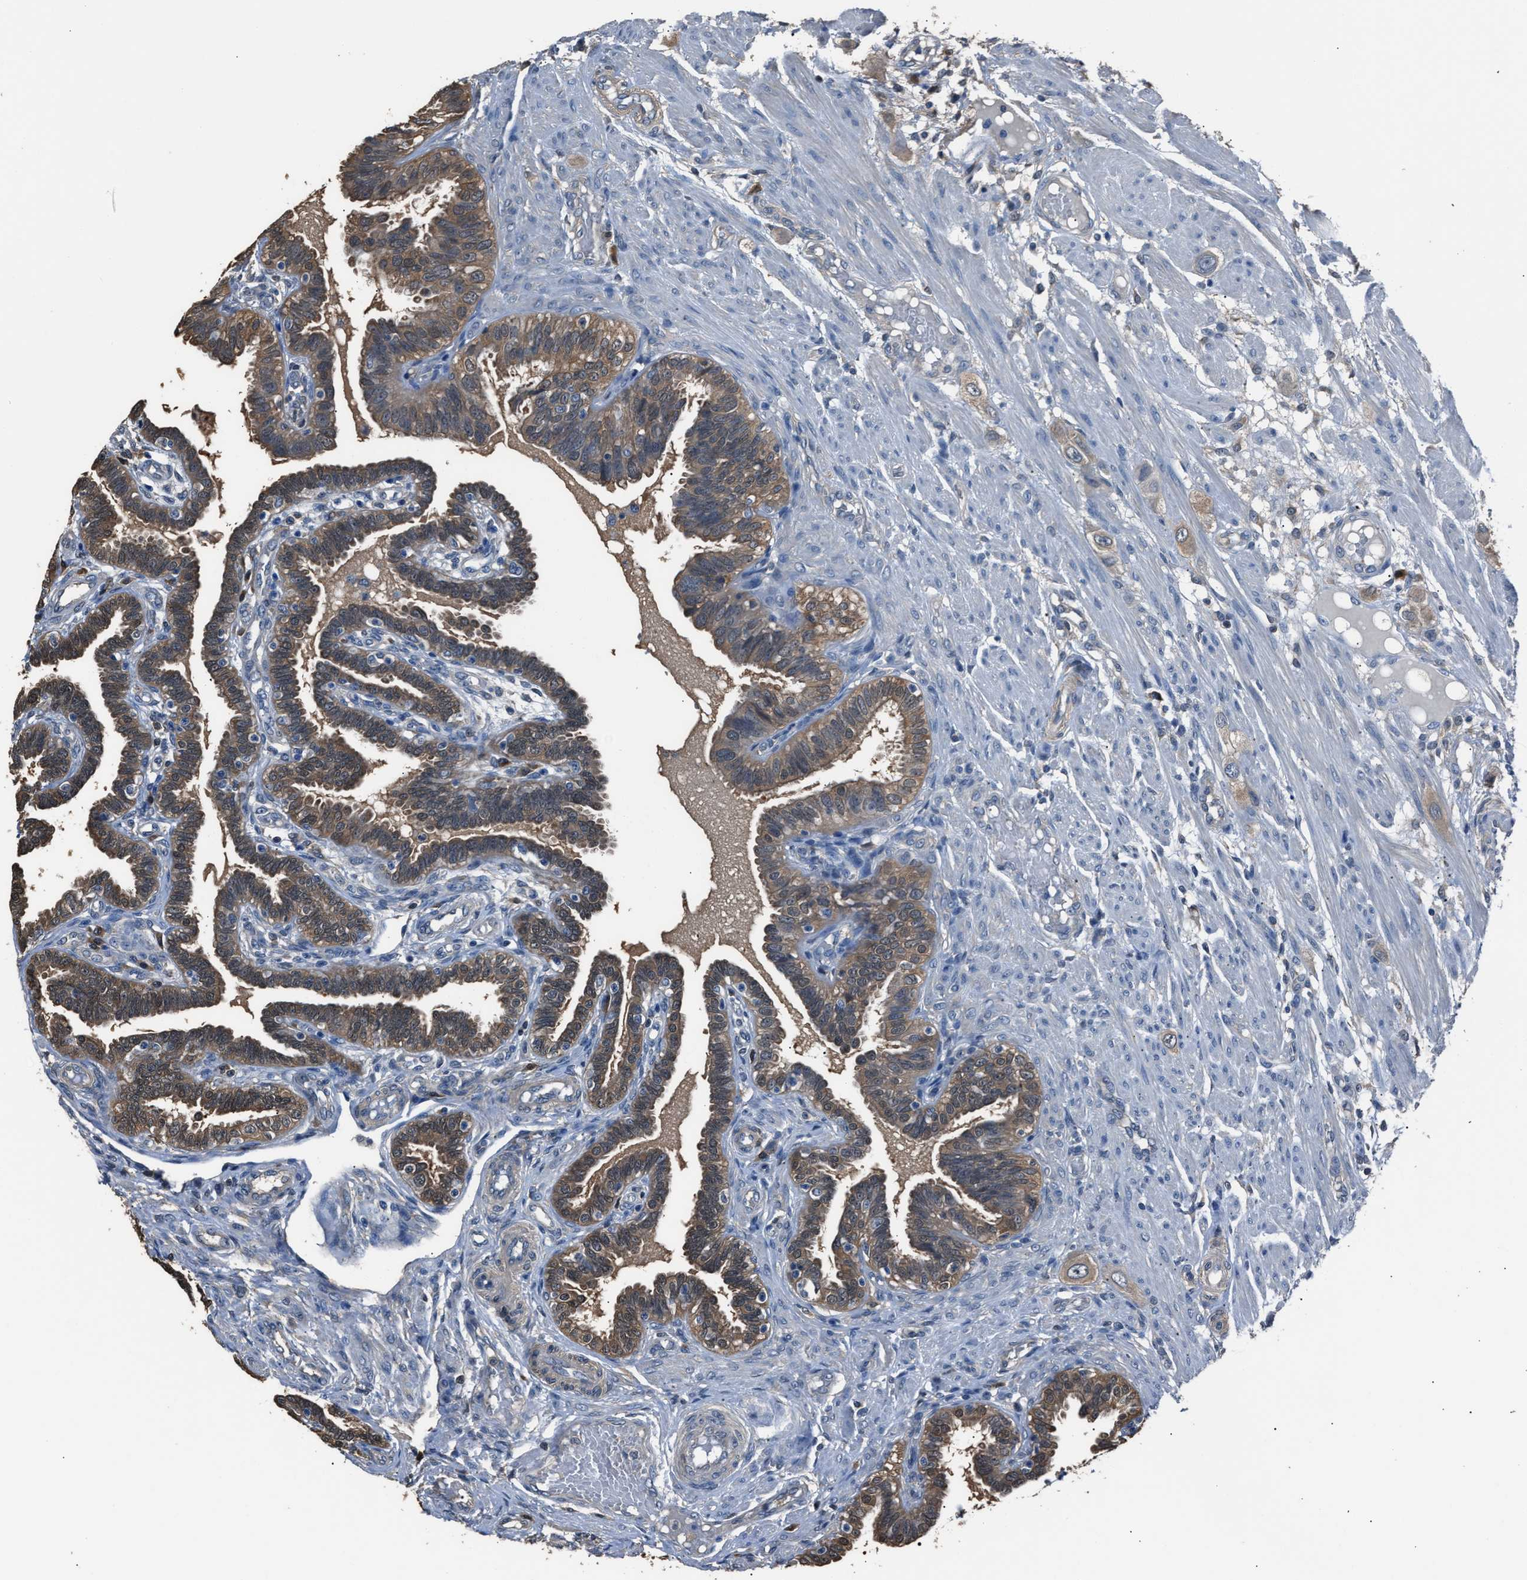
{"staining": {"intensity": "strong", "quantity": ">75%", "location": "cytoplasmic/membranous"}, "tissue": "fallopian tube", "cell_type": "Glandular cells", "image_type": "normal", "snomed": [{"axis": "morphology", "description": "Normal tissue, NOS"}, {"axis": "topography", "description": "Fallopian tube"}, {"axis": "topography", "description": "Placenta"}], "caption": "Fallopian tube stained for a protein (brown) reveals strong cytoplasmic/membranous positive expression in about >75% of glandular cells.", "gene": "GSTP1", "patient": {"sex": "female", "age": 34}}